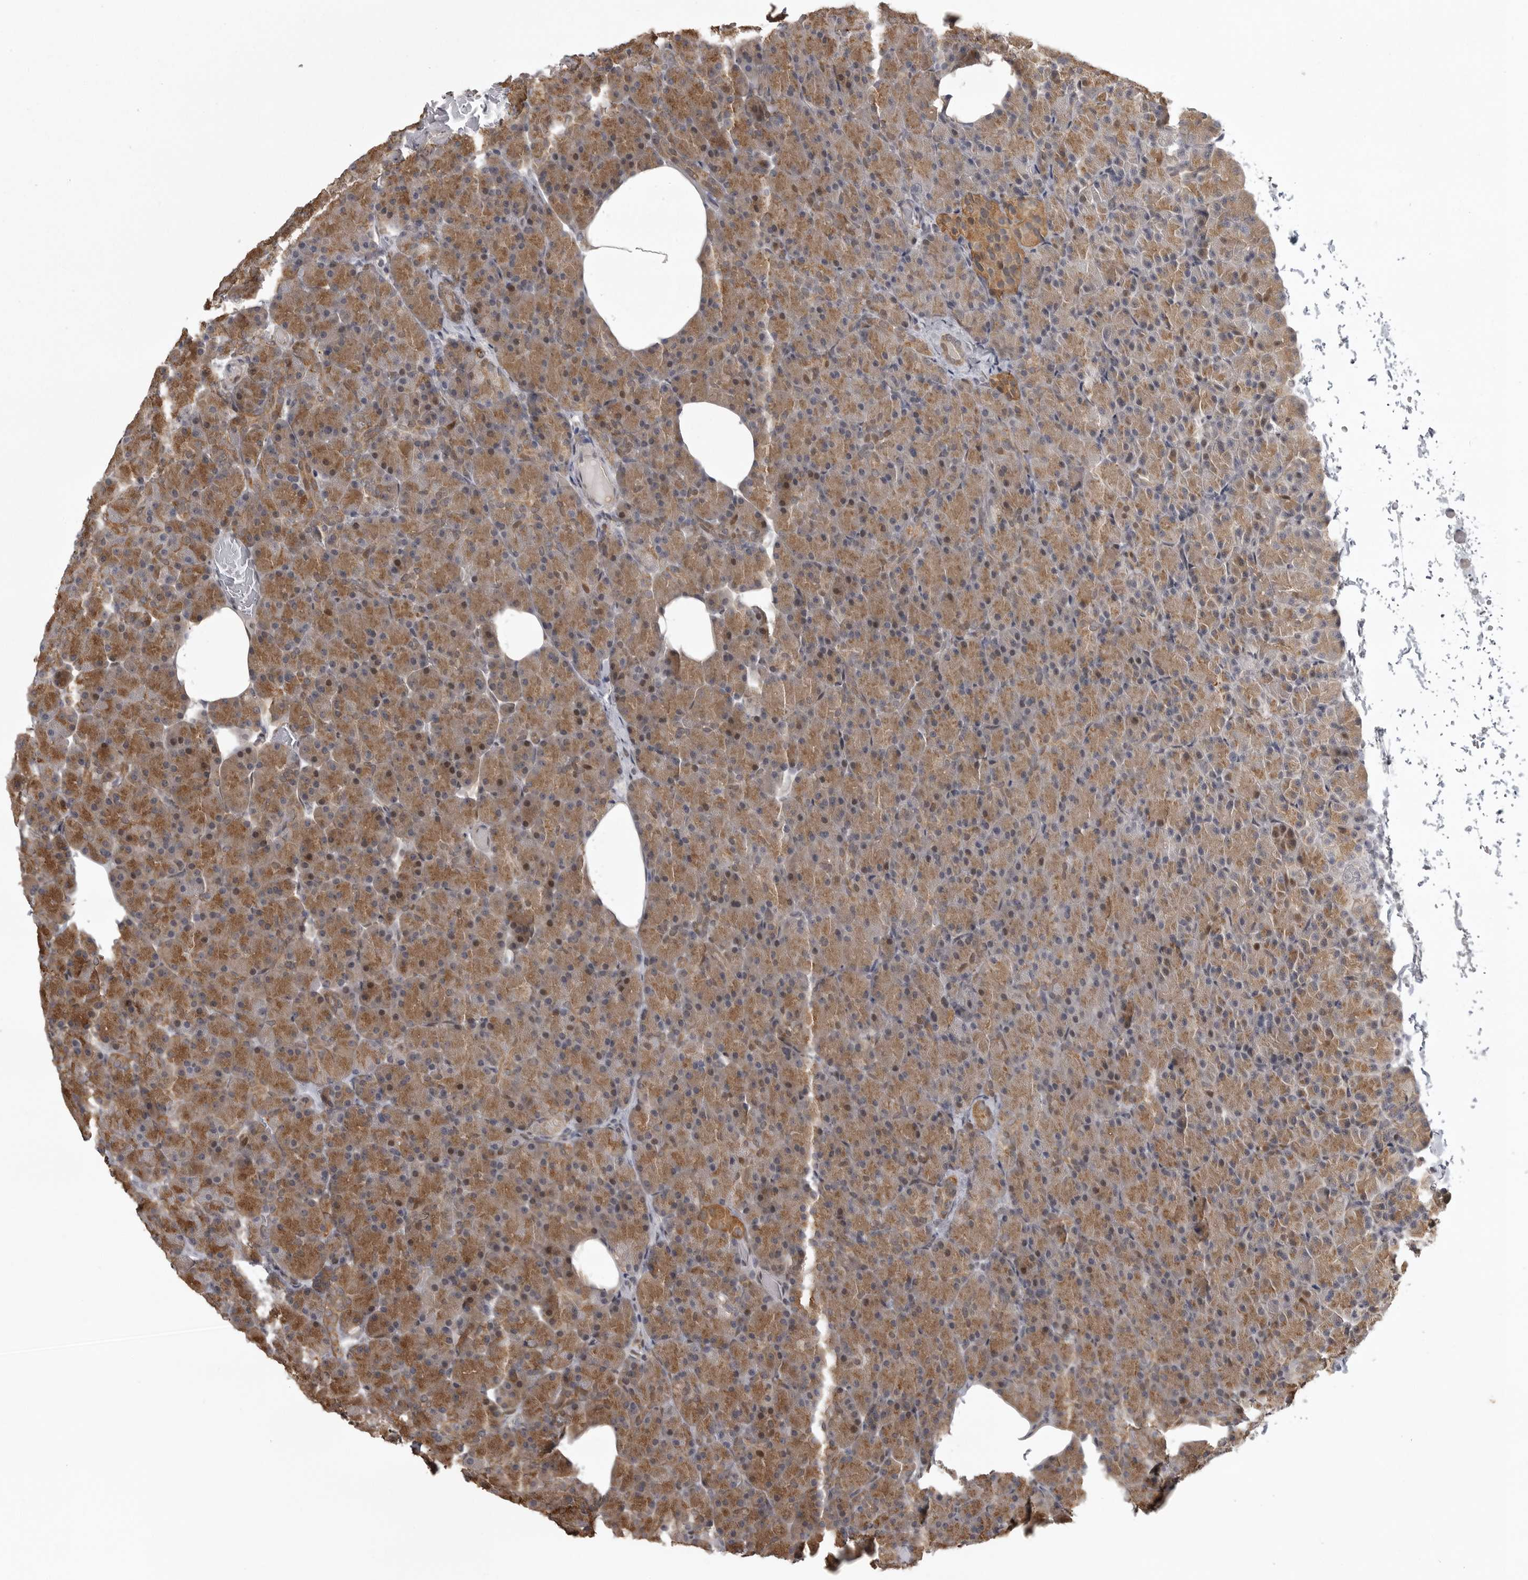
{"staining": {"intensity": "moderate", "quantity": ">75%", "location": "cytoplasmic/membranous,nuclear"}, "tissue": "pancreas", "cell_type": "Exocrine glandular cells", "image_type": "normal", "snomed": [{"axis": "morphology", "description": "Normal tissue, NOS"}, {"axis": "topography", "description": "Pancreas"}], "caption": "Normal pancreas exhibits moderate cytoplasmic/membranous,nuclear staining in about >75% of exocrine glandular cells, visualized by immunohistochemistry.", "gene": "SNX16", "patient": {"sex": "female", "age": 43}}